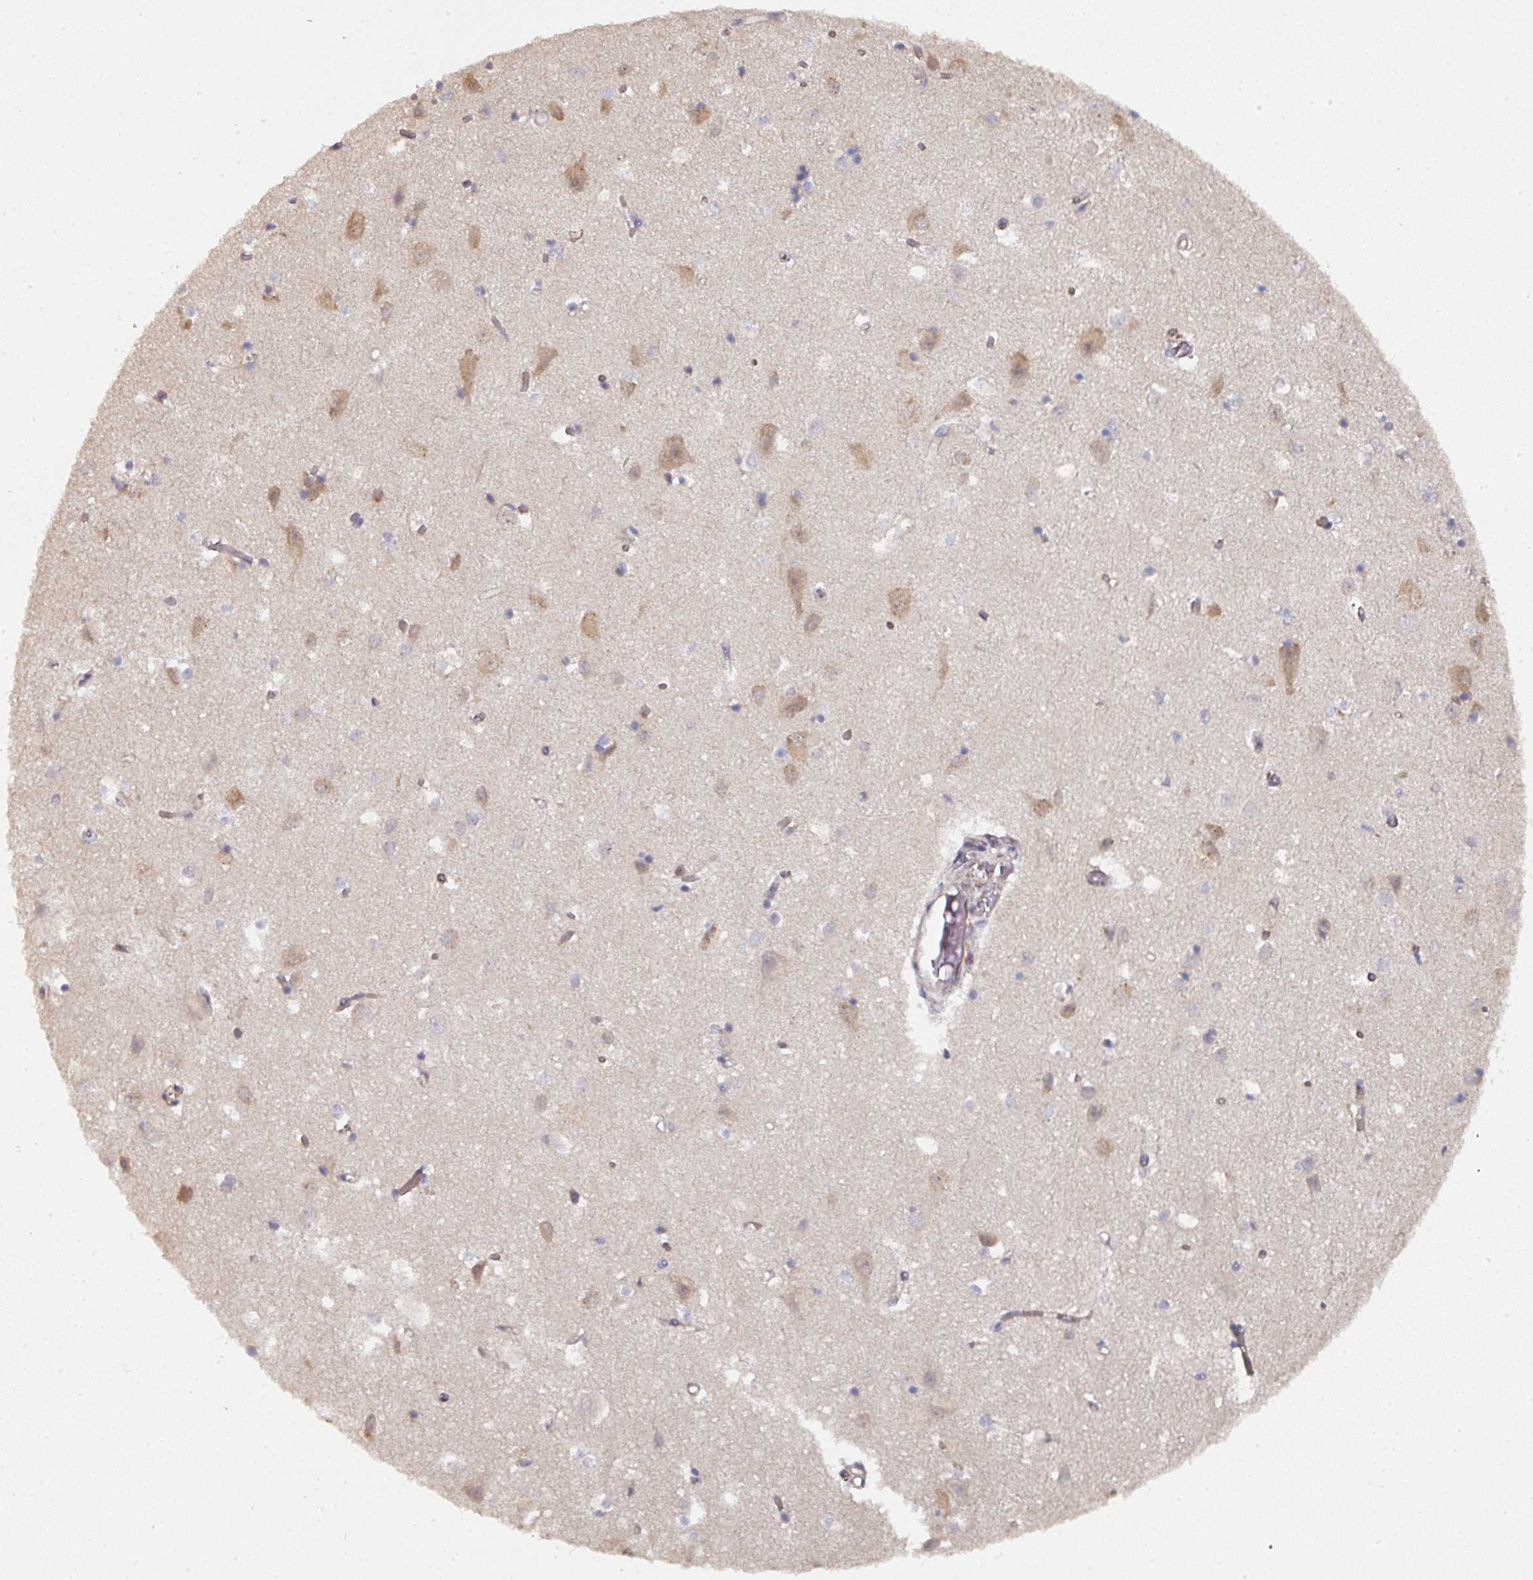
{"staining": {"intensity": "weak", "quantity": ">75%", "location": "cytoplasmic/membranous"}, "tissue": "cerebral cortex", "cell_type": "Endothelial cells", "image_type": "normal", "snomed": [{"axis": "morphology", "description": "Normal tissue, NOS"}, {"axis": "topography", "description": "Cerebral cortex"}], "caption": "A micrograph of cerebral cortex stained for a protein demonstrates weak cytoplasmic/membranous brown staining in endothelial cells. (brown staining indicates protein expression, while blue staining denotes nuclei).", "gene": "C18orf25", "patient": {"sex": "male", "age": 70}}